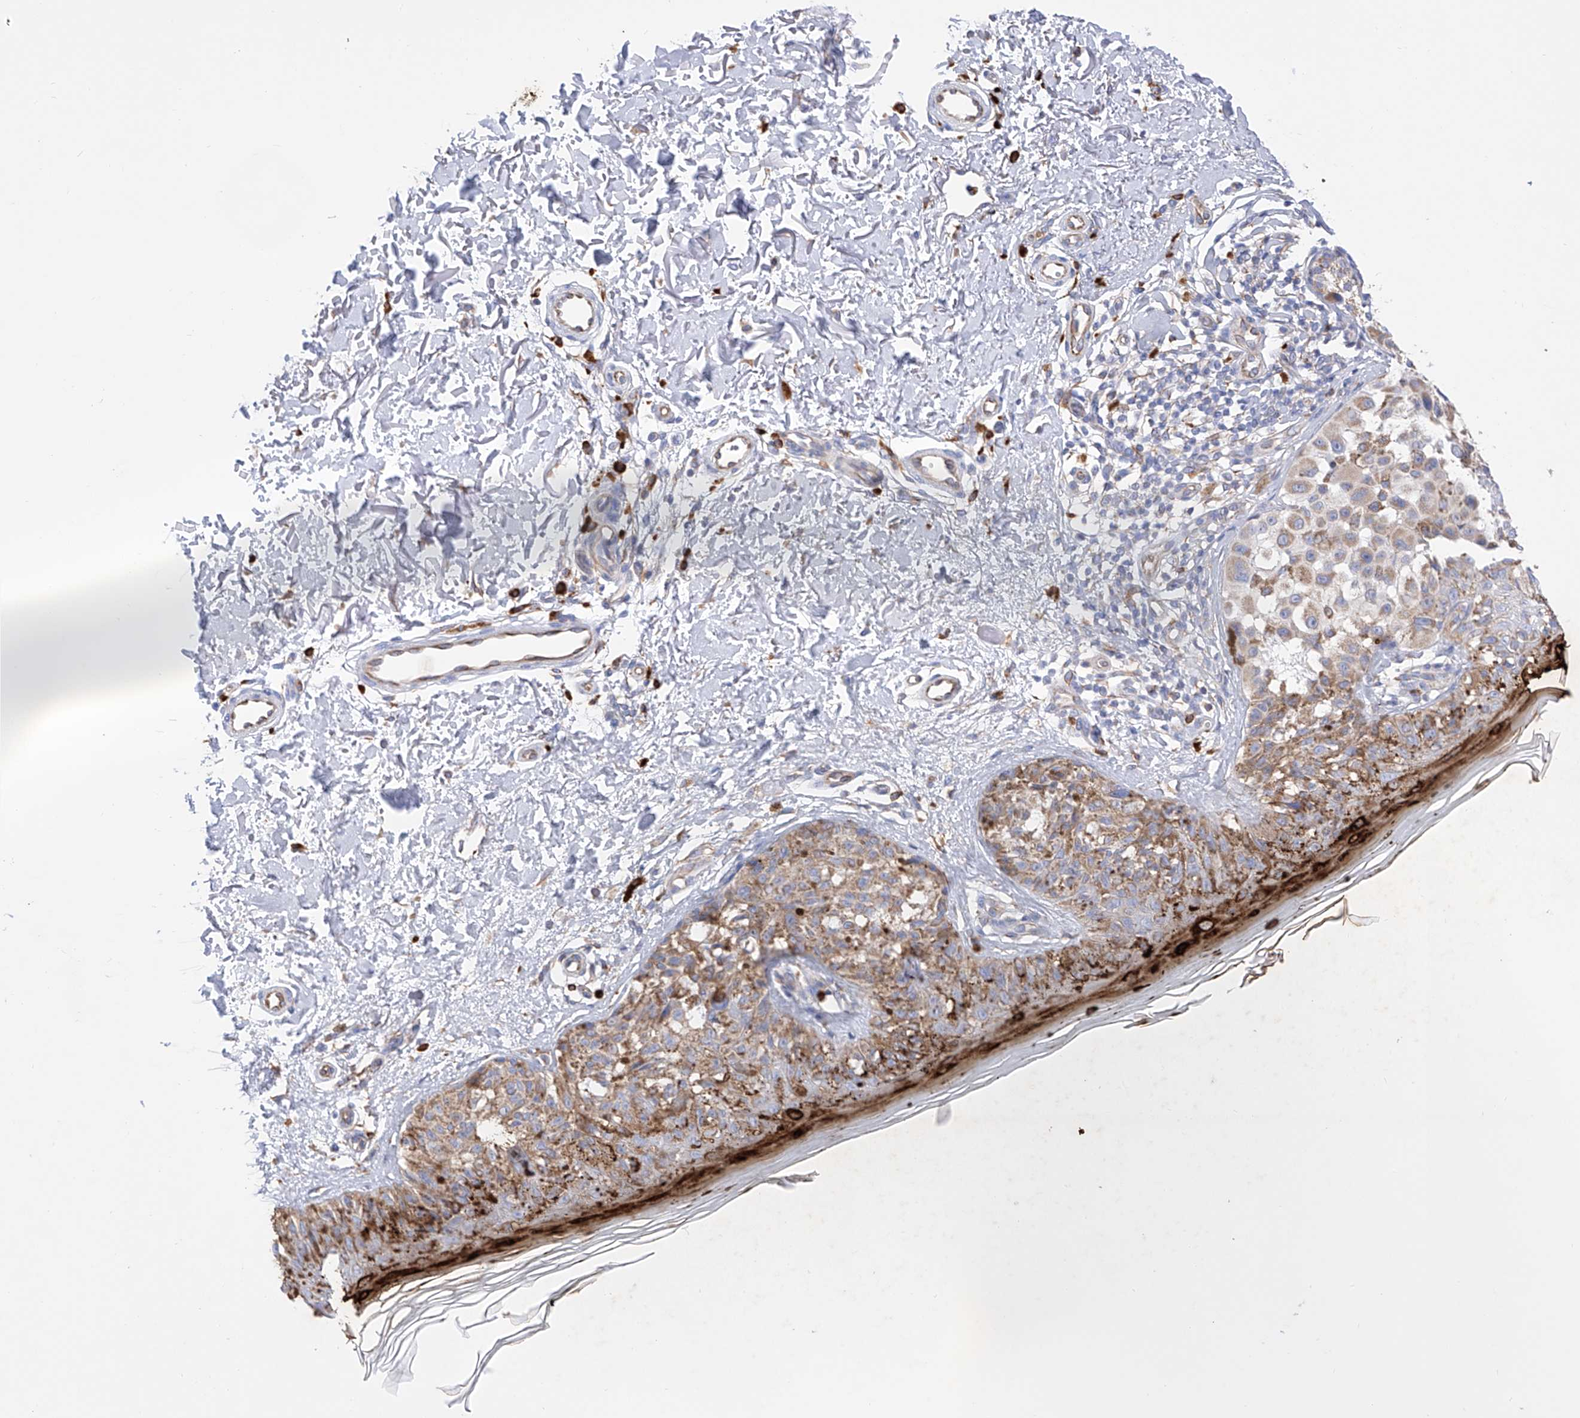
{"staining": {"intensity": "negative", "quantity": "none", "location": "none"}, "tissue": "melanoma", "cell_type": "Tumor cells", "image_type": "cancer", "snomed": [{"axis": "morphology", "description": "Malignant melanoma, NOS"}, {"axis": "topography", "description": "Skin"}], "caption": "The image shows no significant expression in tumor cells of malignant melanoma.", "gene": "FLG", "patient": {"sex": "female", "age": 50}}